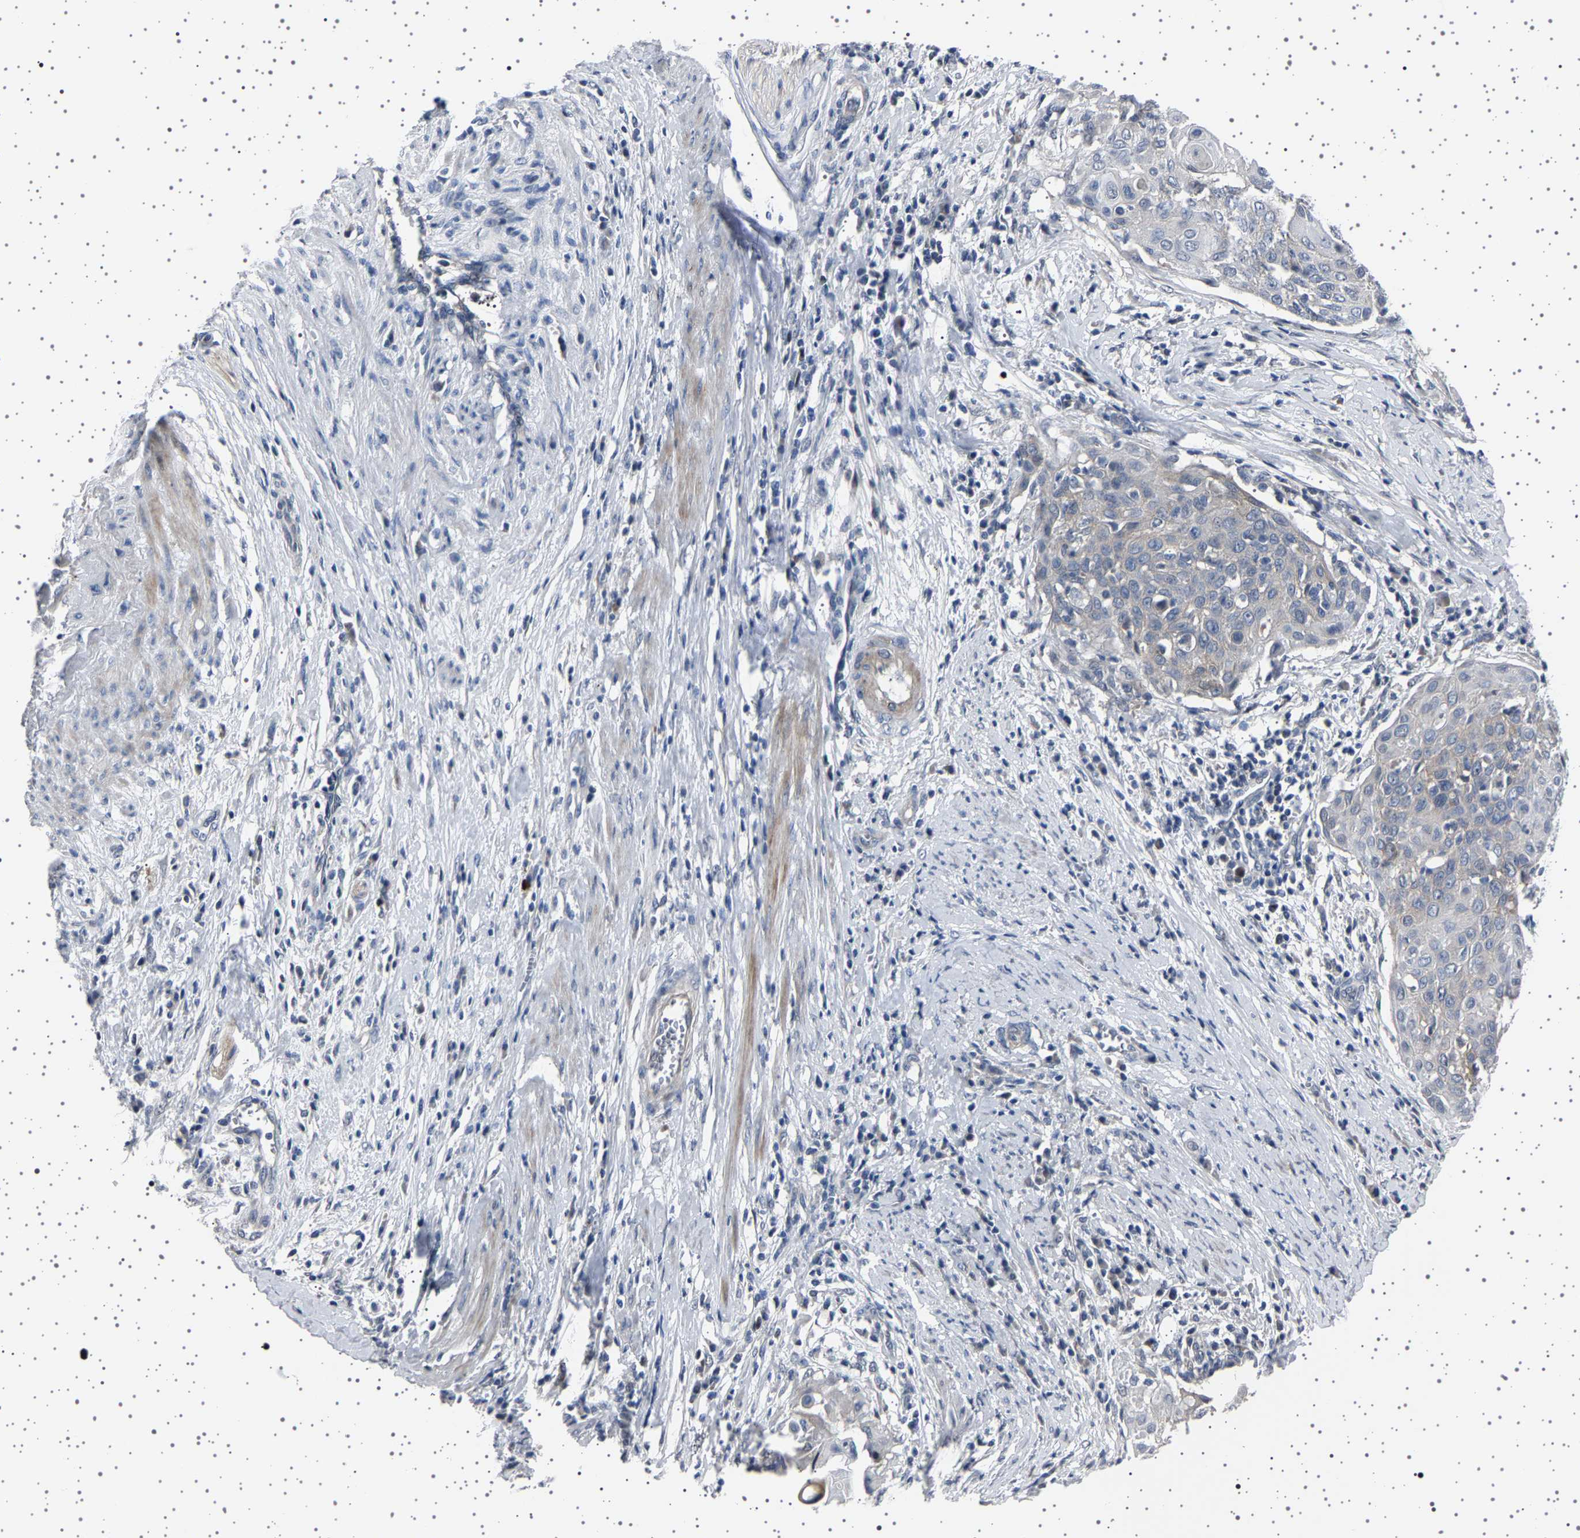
{"staining": {"intensity": "negative", "quantity": "none", "location": "none"}, "tissue": "cervical cancer", "cell_type": "Tumor cells", "image_type": "cancer", "snomed": [{"axis": "morphology", "description": "Squamous cell carcinoma, NOS"}, {"axis": "topography", "description": "Cervix"}], "caption": "High power microscopy photomicrograph of an IHC image of squamous cell carcinoma (cervical), revealing no significant positivity in tumor cells.", "gene": "PAK5", "patient": {"sex": "female", "age": 39}}